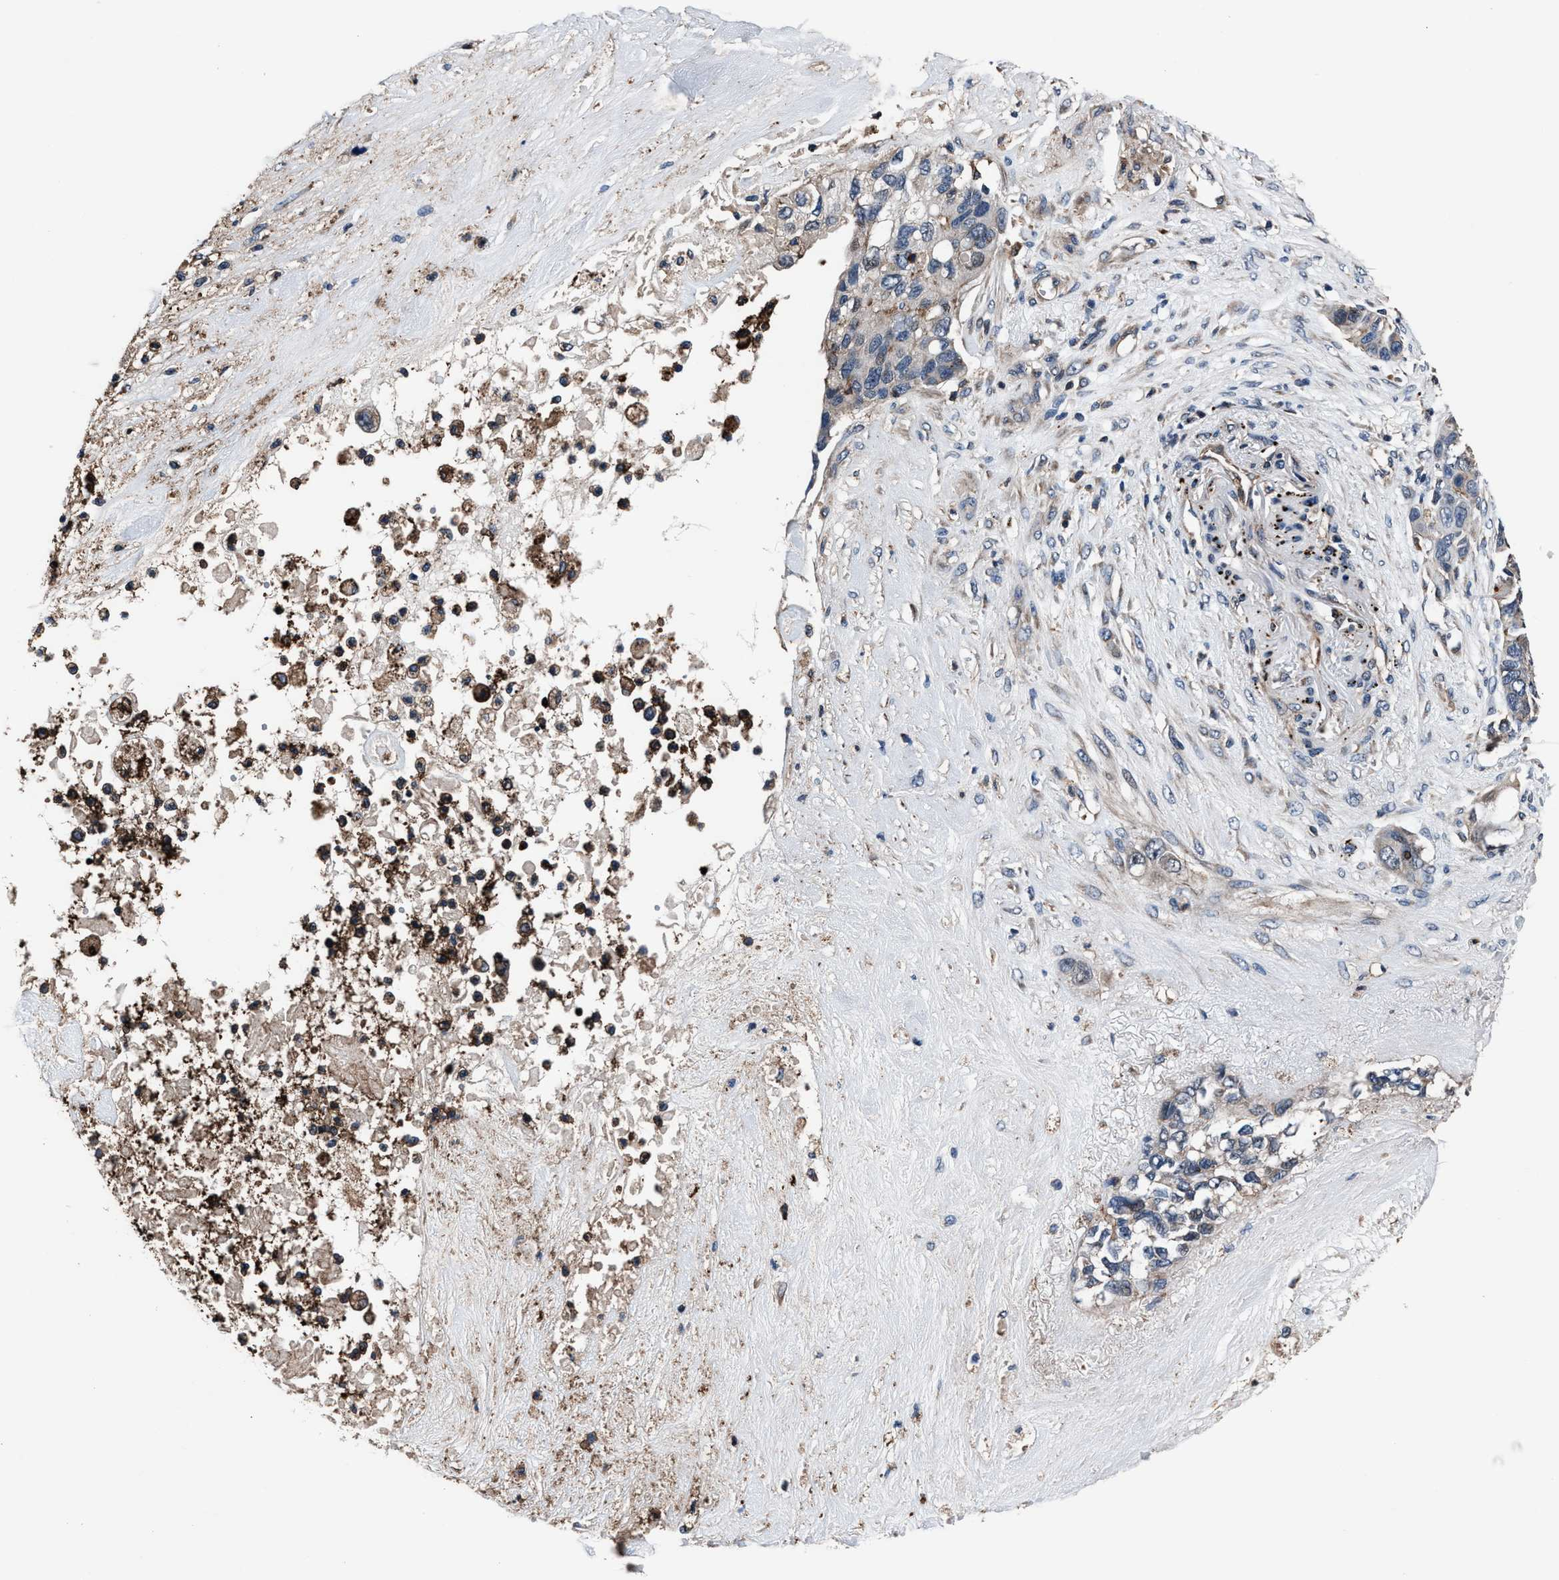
{"staining": {"intensity": "weak", "quantity": "<25%", "location": "cytoplasmic/membranous"}, "tissue": "pancreatic cancer", "cell_type": "Tumor cells", "image_type": "cancer", "snomed": [{"axis": "morphology", "description": "Adenocarcinoma, NOS"}, {"axis": "topography", "description": "Pancreas"}], "caption": "This is an IHC histopathology image of adenocarcinoma (pancreatic). There is no positivity in tumor cells.", "gene": "MFSD11", "patient": {"sex": "female", "age": 56}}